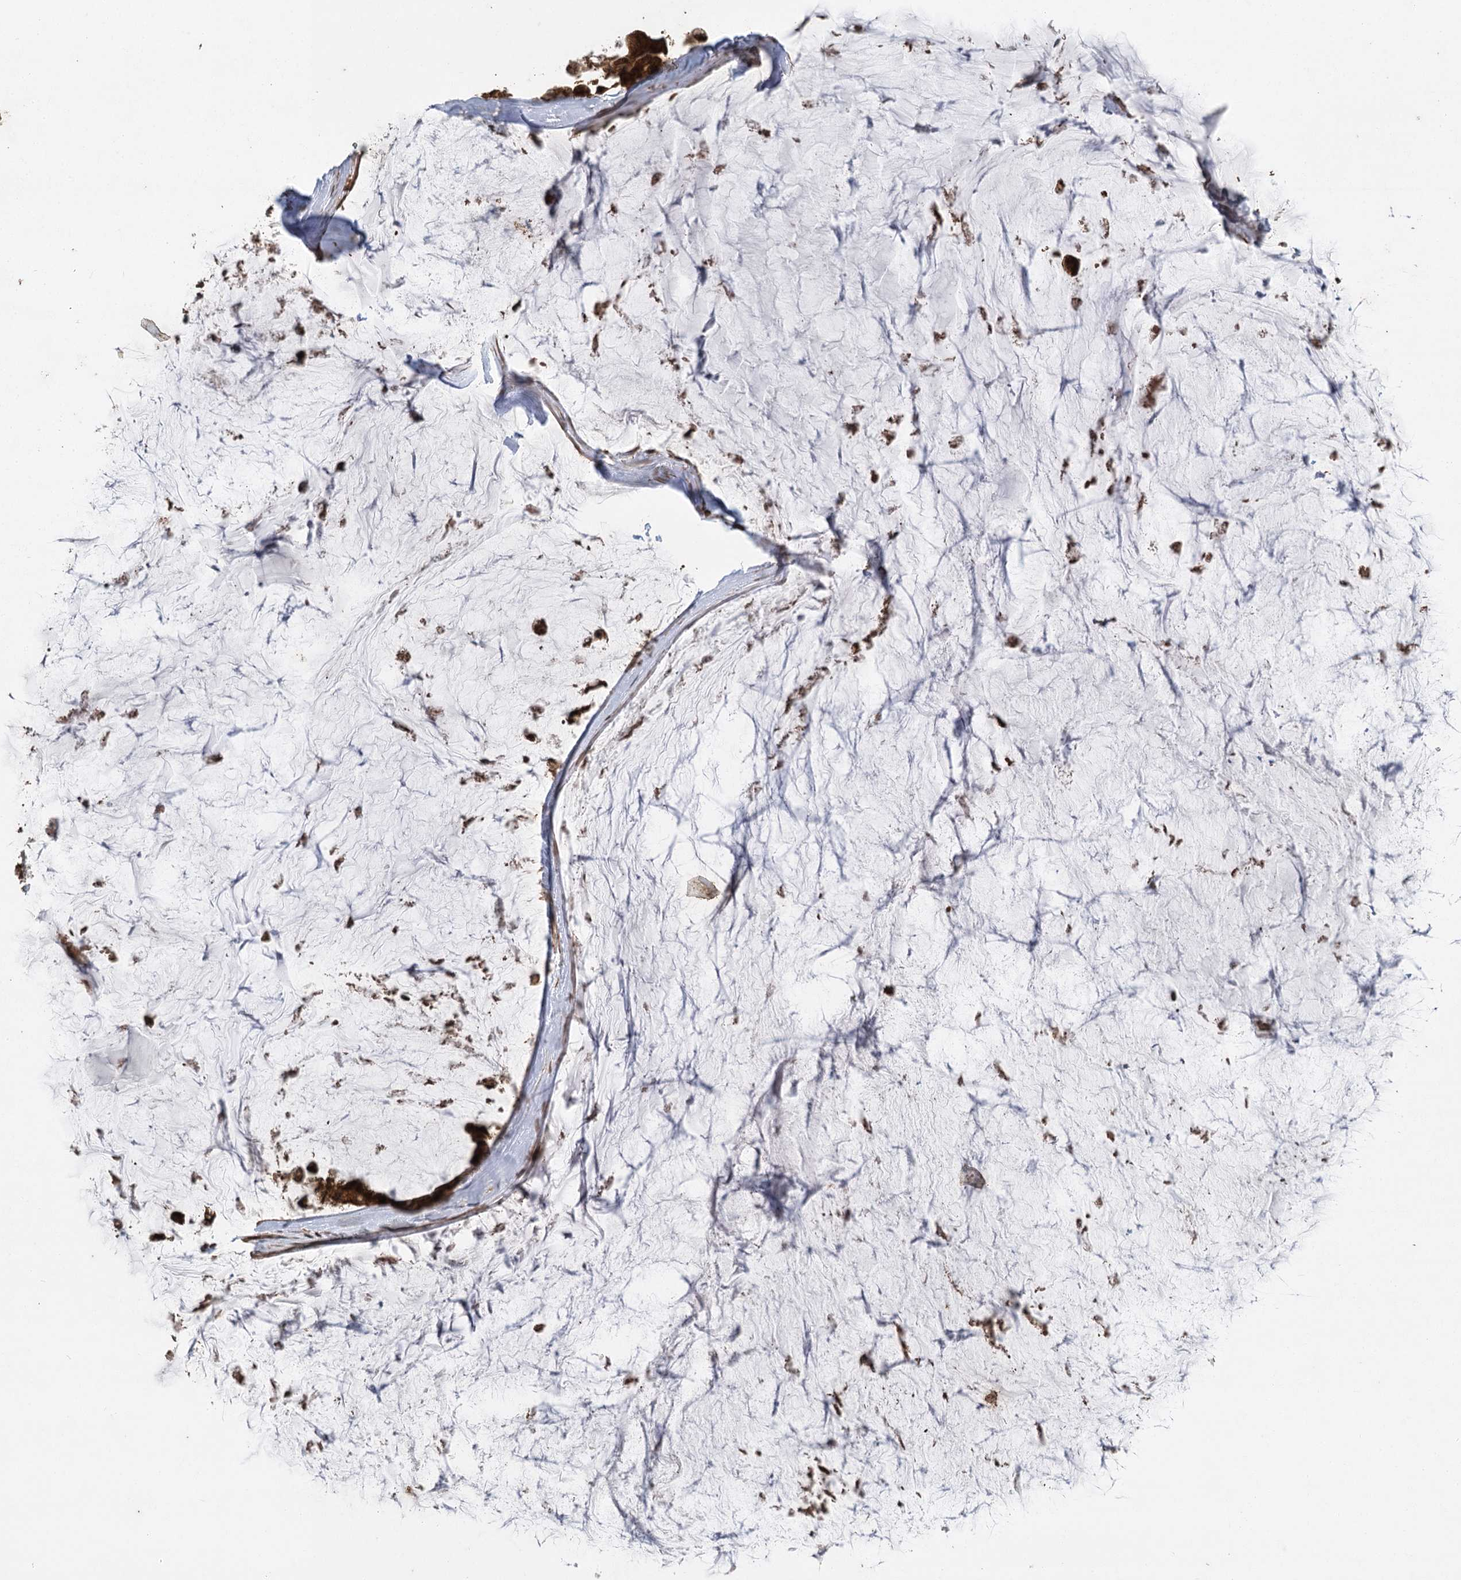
{"staining": {"intensity": "strong", "quantity": ">75%", "location": "cytoplasmic/membranous,nuclear"}, "tissue": "ovarian cancer", "cell_type": "Tumor cells", "image_type": "cancer", "snomed": [{"axis": "morphology", "description": "Cystadenocarcinoma, mucinous, NOS"}, {"axis": "topography", "description": "Ovary"}], "caption": "Immunohistochemical staining of ovarian mucinous cystadenocarcinoma demonstrates high levels of strong cytoplasmic/membranous and nuclear protein staining in about >75% of tumor cells.", "gene": "IL11RA", "patient": {"sex": "female", "age": 39}}